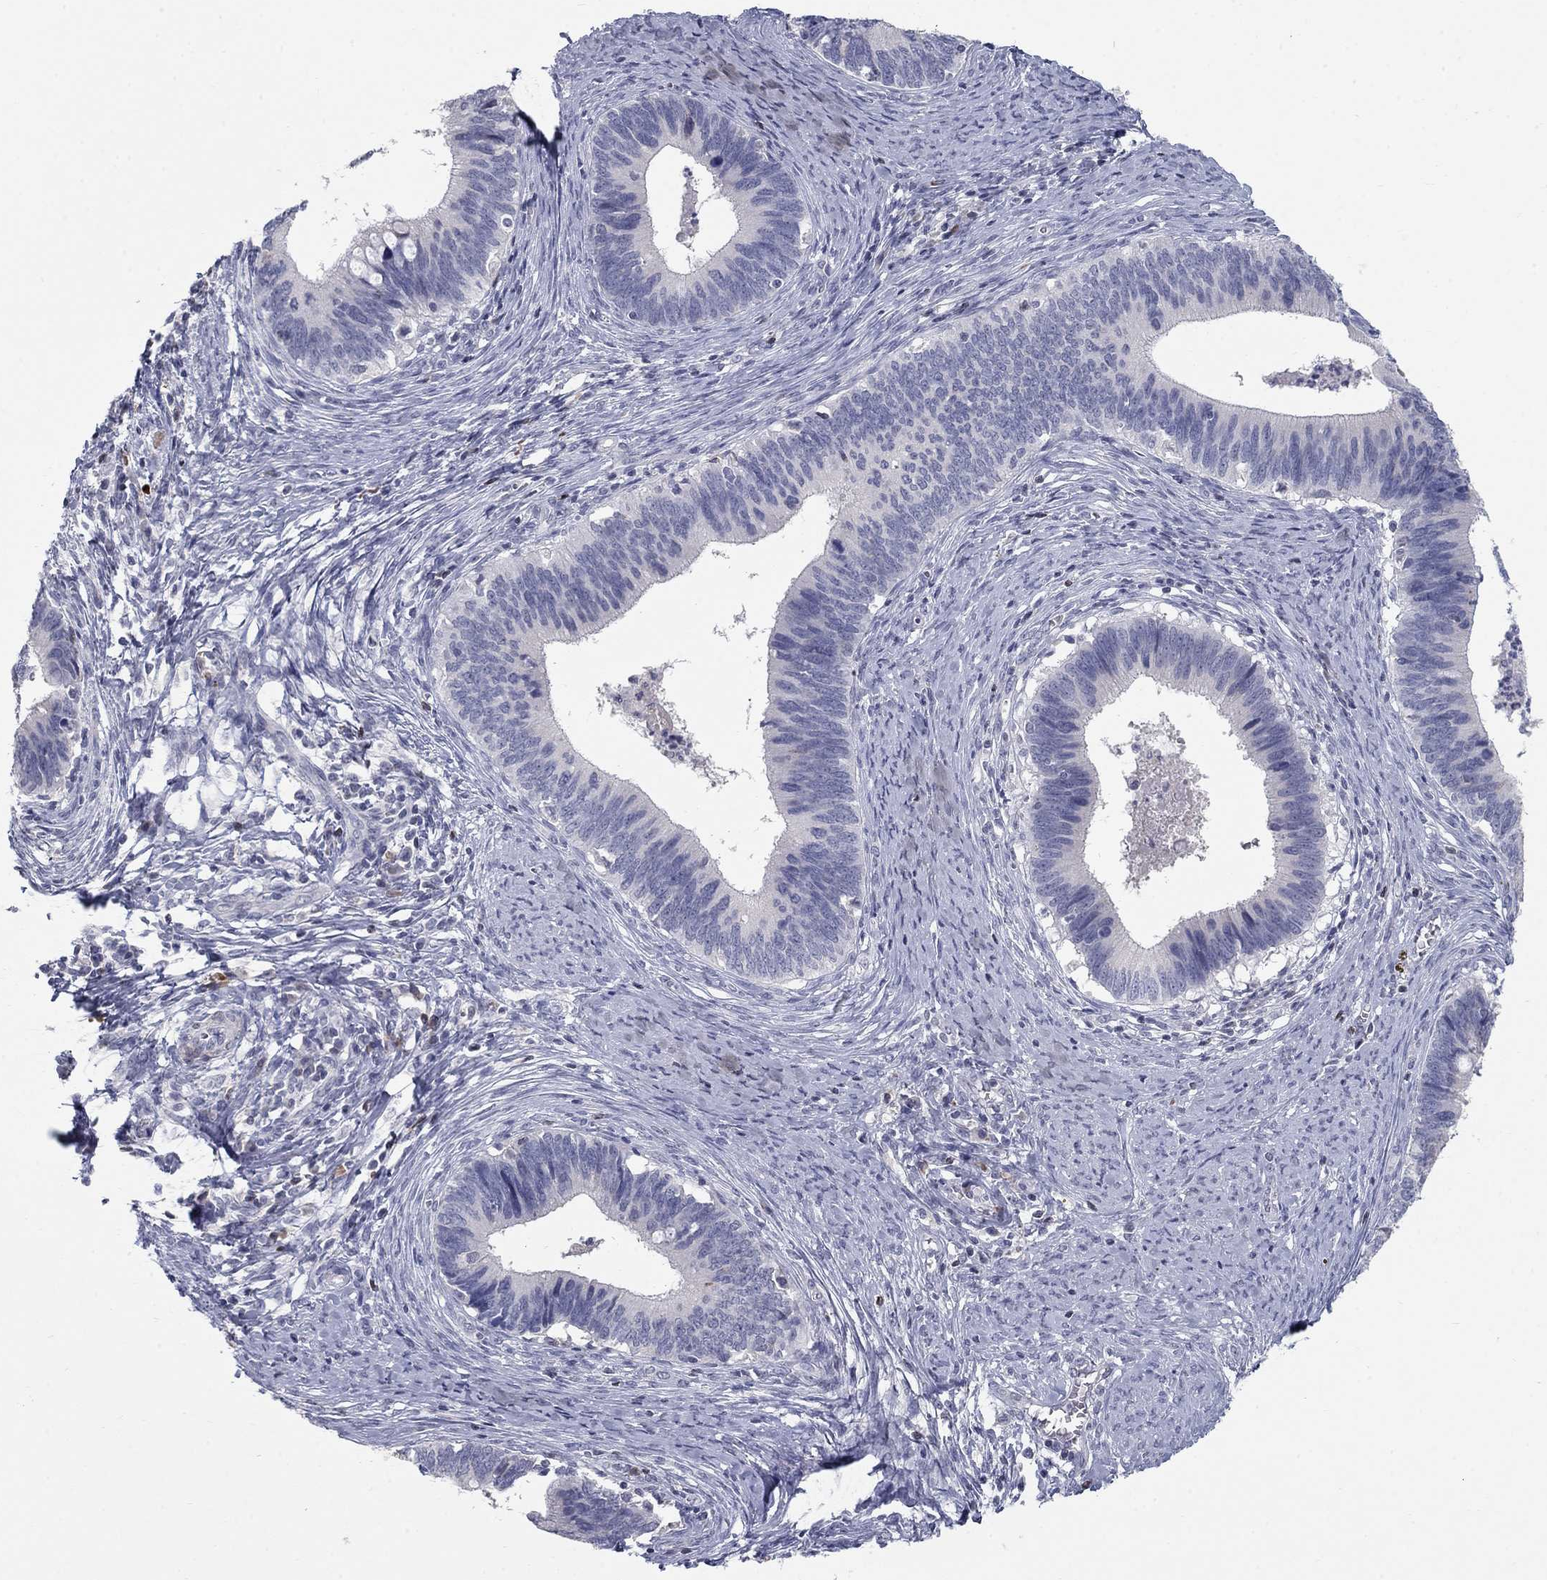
{"staining": {"intensity": "negative", "quantity": "none", "location": "none"}, "tissue": "cervical cancer", "cell_type": "Tumor cells", "image_type": "cancer", "snomed": [{"axis": "morphology", "description": "Adenocarcinoma, NOS"}, {"axis": "topography", "description": "Cervix"}], "caption": "IHC micrograph of human cervical cancer stained for a protein (brown), which displays no positivity in tumor cells.", "gene": "NTRK2", "patient": {"sex": "female", "age": 42}}